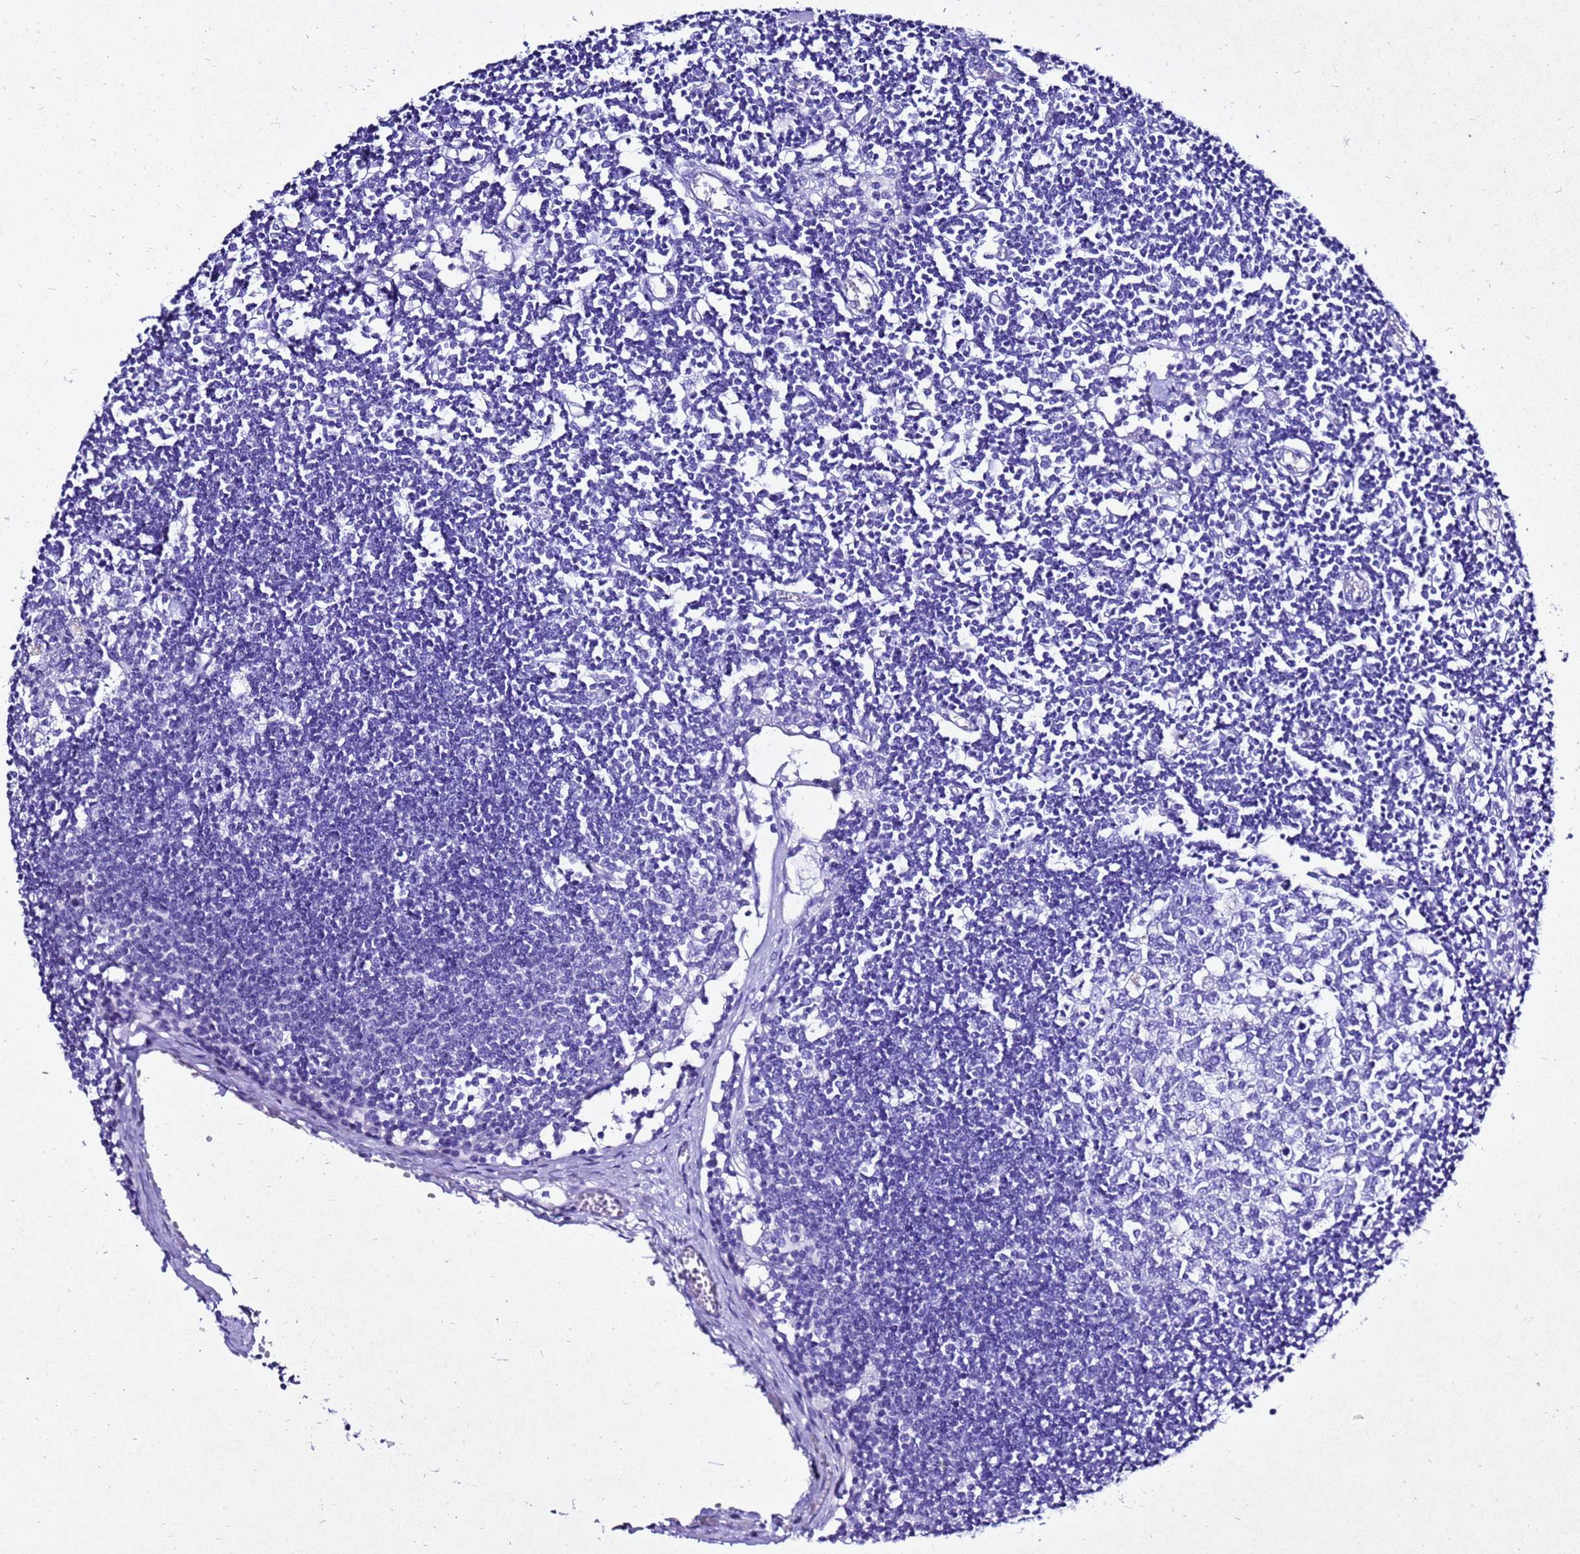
{"staining": {"intensity": "negative", "quantity": "none", "location": "none"}, "tissue": "lymph node", "cell_type": "Germinal center cells", "image_type": "normal", "snomed": [{"axis": "morphology", "description": "Normal tissue, NOS"}, {"axis": "topography", "description": "Lymph node"}], "caption": "An immunohistochemistry histopathology image of normal lymph node is shown. There is no staining in germinal center cells of lymph node. (Stains: DAB (3,3'-diaminobenzidine) immunohistochemistry (IHC) with hematoxylin counter stain, Microscopy: brightfield microscopy at high magnification).", "gene": "LIPF", "patient": {"sex": "female", "age": 11}}